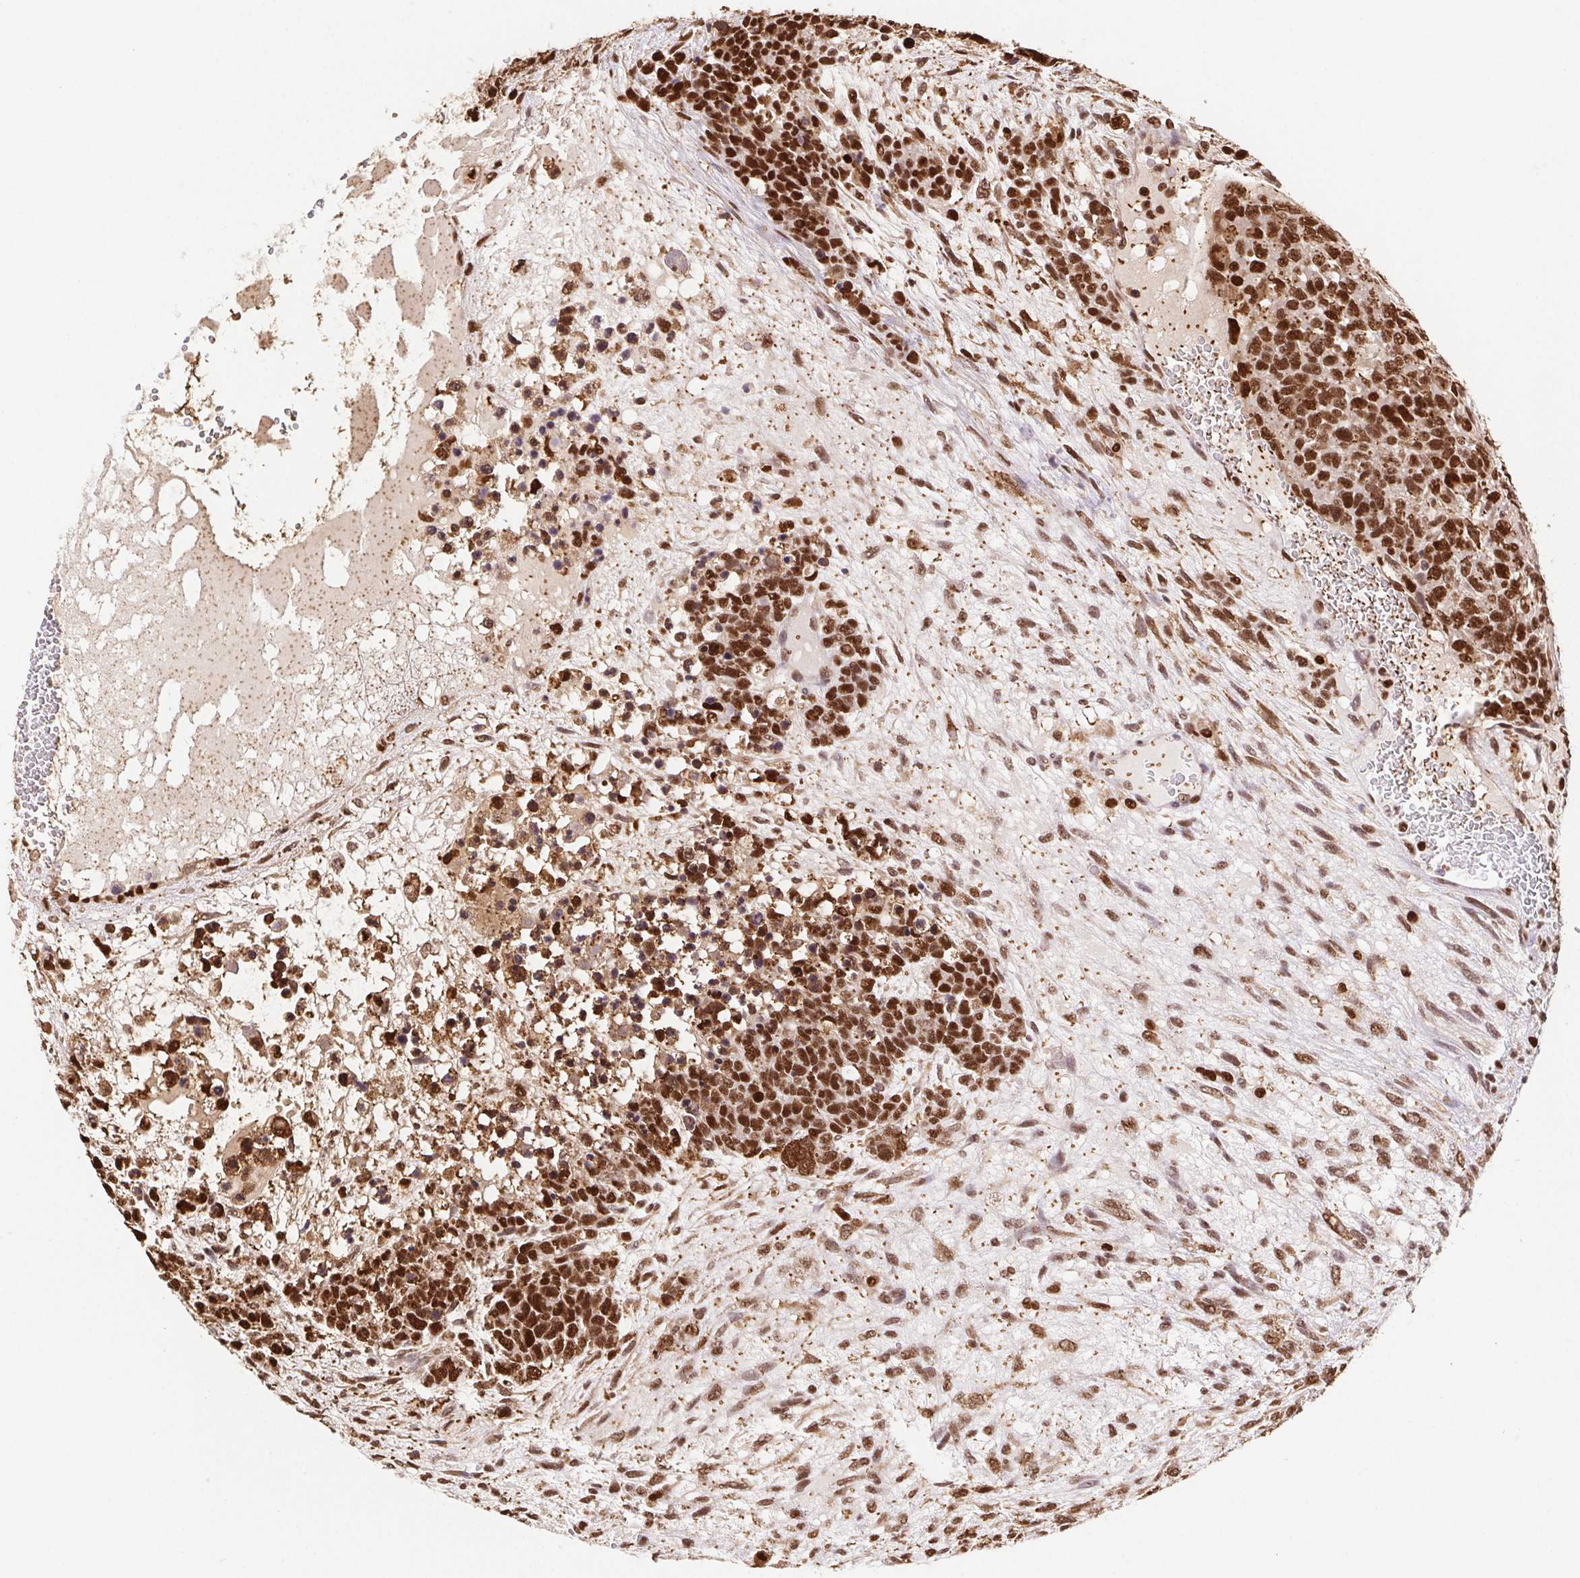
{"staining": {"intensity": "strong", "quantity": ">75%", "location": "nuclear"}, "tissue": "testis cancer", "cell_type": "Tumor cells", "image_type": "cancer", "snomed": [{"axis": "morphology", "description": "Carcinoma, Embryonal, NOS"}, {"axis": "topography", "description": "Testis"}], "caption": "Testis cancer (embryonal carcinoma) stained for a protein exhibits strong nuclear positivity in tumor cells. The staining was performed using DAB (3,3'-diaminobenzidine), with brown indicating positive protein expression. Nuclei are stained blue with hematoxylin.", "gene": "SET", "patient": {"sex": "male", "age": 23}}